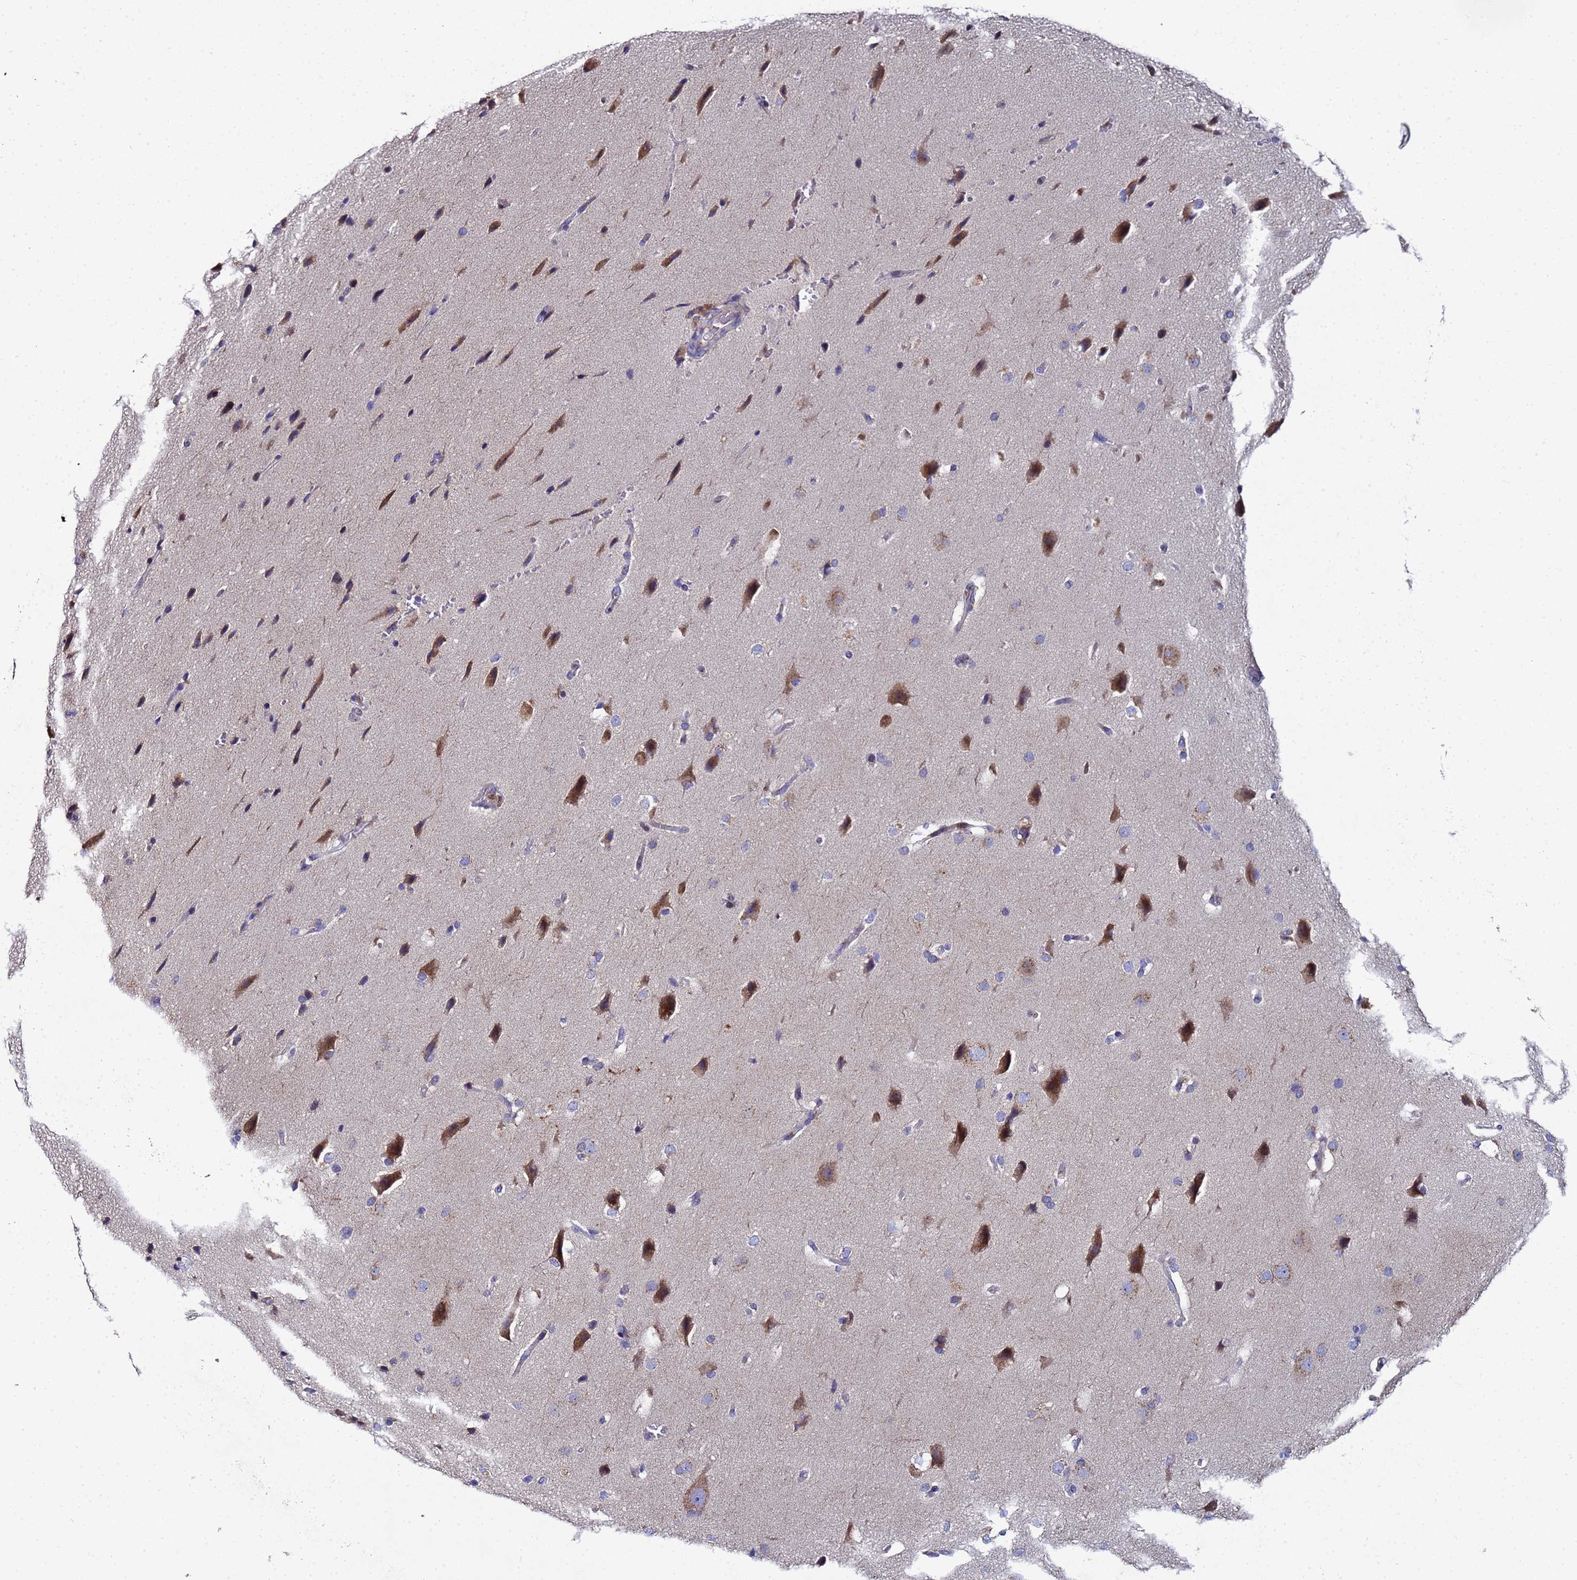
{"staining": {"intensity": "moderate", "quantity": "<25%", "location": "cytoplasmic/membranous"}, "tissue": "glioma", "cell_type": "Tumor cells", "image_type": "cancer", "snomed": [{"axis": "morphology", "description": "Glioma, malignant, Low grade"}, {"axis": "topography", "description": "Brain"}], "caption": "Malignant glioma (low-grade) stained with IHC reveals moderate cytoplasmic/membranous positivity in approximately <25% of tumor cells.", "gene": "NSUN6", "patient": {"sex": "female", "age": 37}}